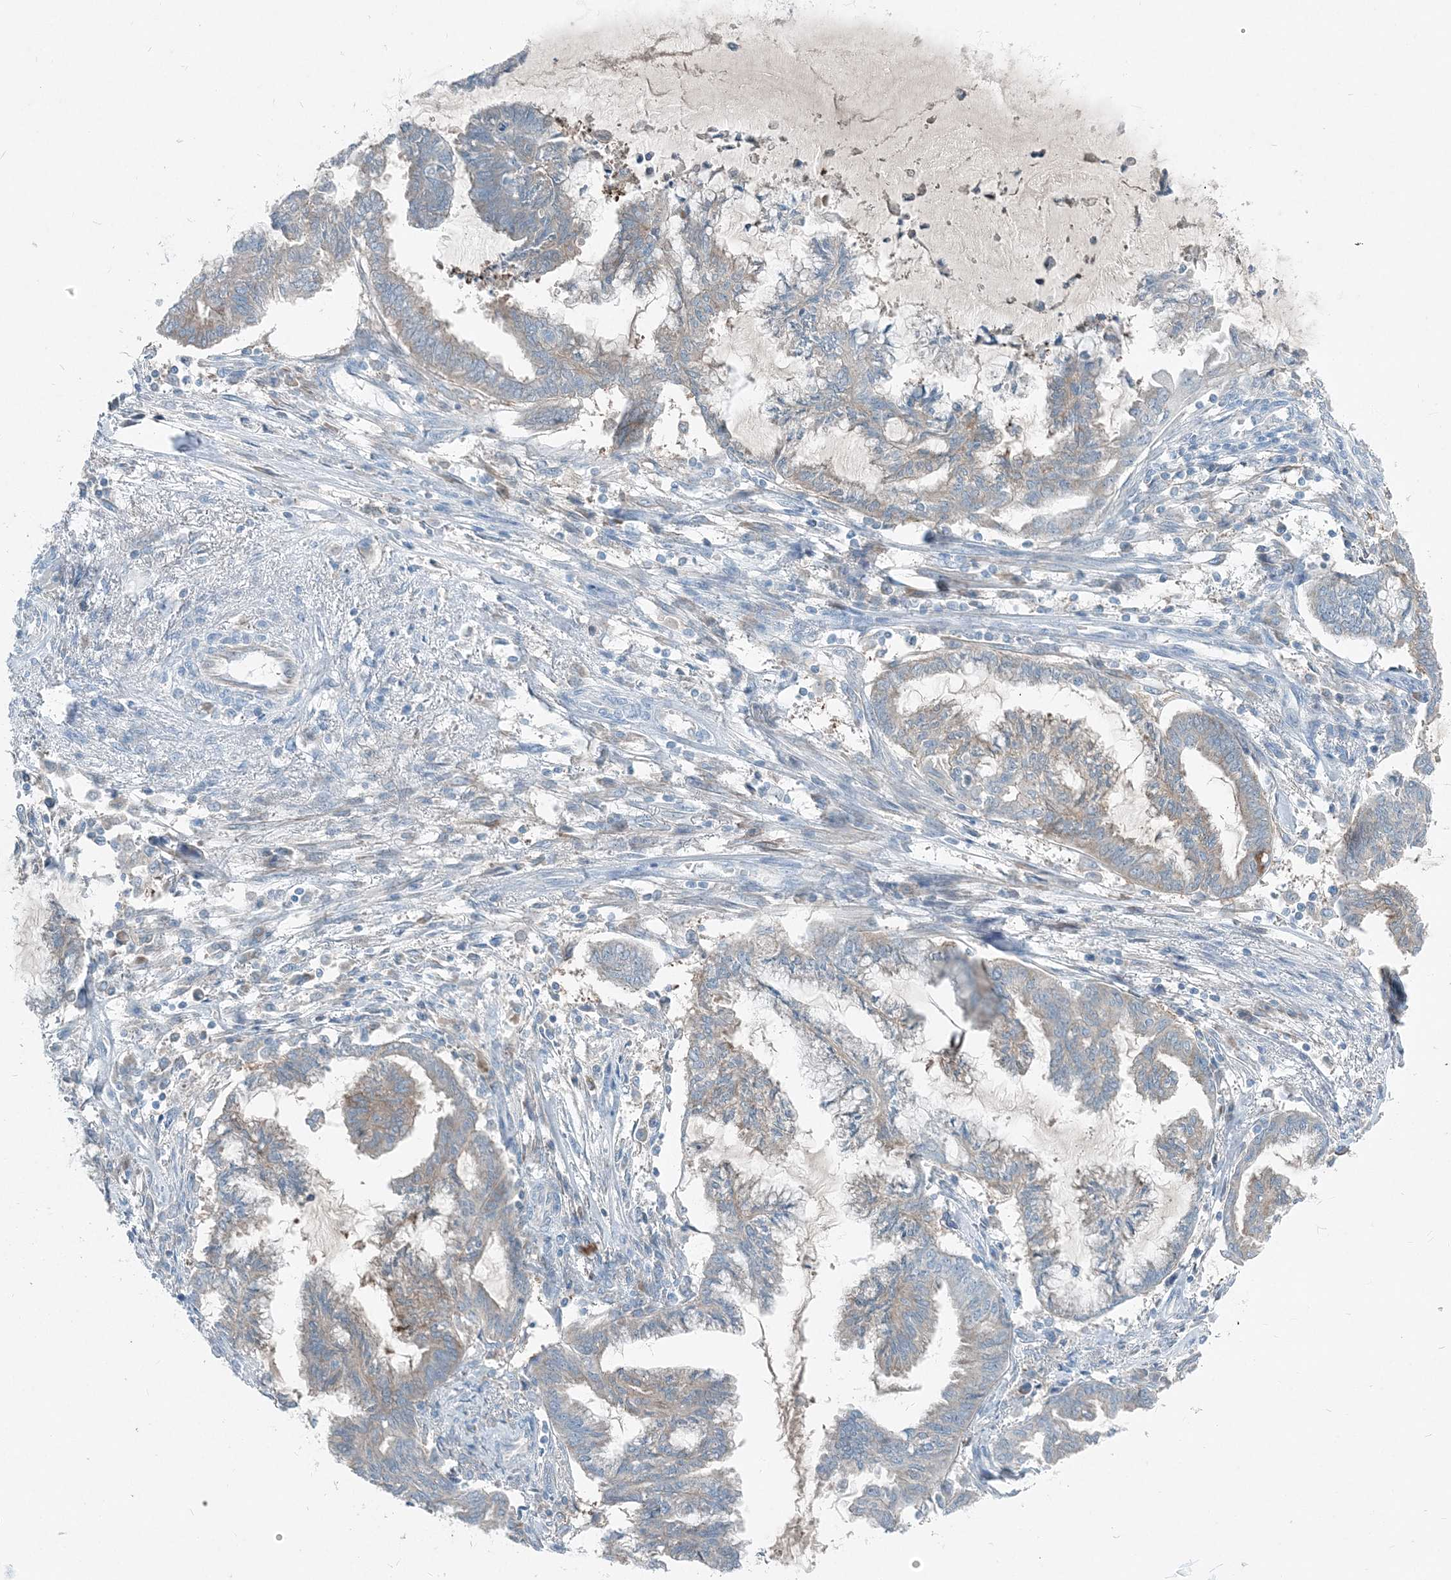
{"staining": {"intensity": "weak", "quantity": "<25%", "location": "cytoplasmic/membranous"}, "tissue": "endometrial cancer", "cell_type": "Tumor cells", "image_type": "cancer", "snomed": [{"axis": "morphology", "description": "Adenocarcinoma, NOS"}, {"axis": "topography", "description": "Endometrium"}], "caption": "Immunohistochemistry of human adenocarcinoma (endometrial) exhibits no positivity in tumor cells. (IHC, brightfield microscopy, high magnification).", "gene": "ARMH1", "patient": {"sex": "female", "age": 86}}